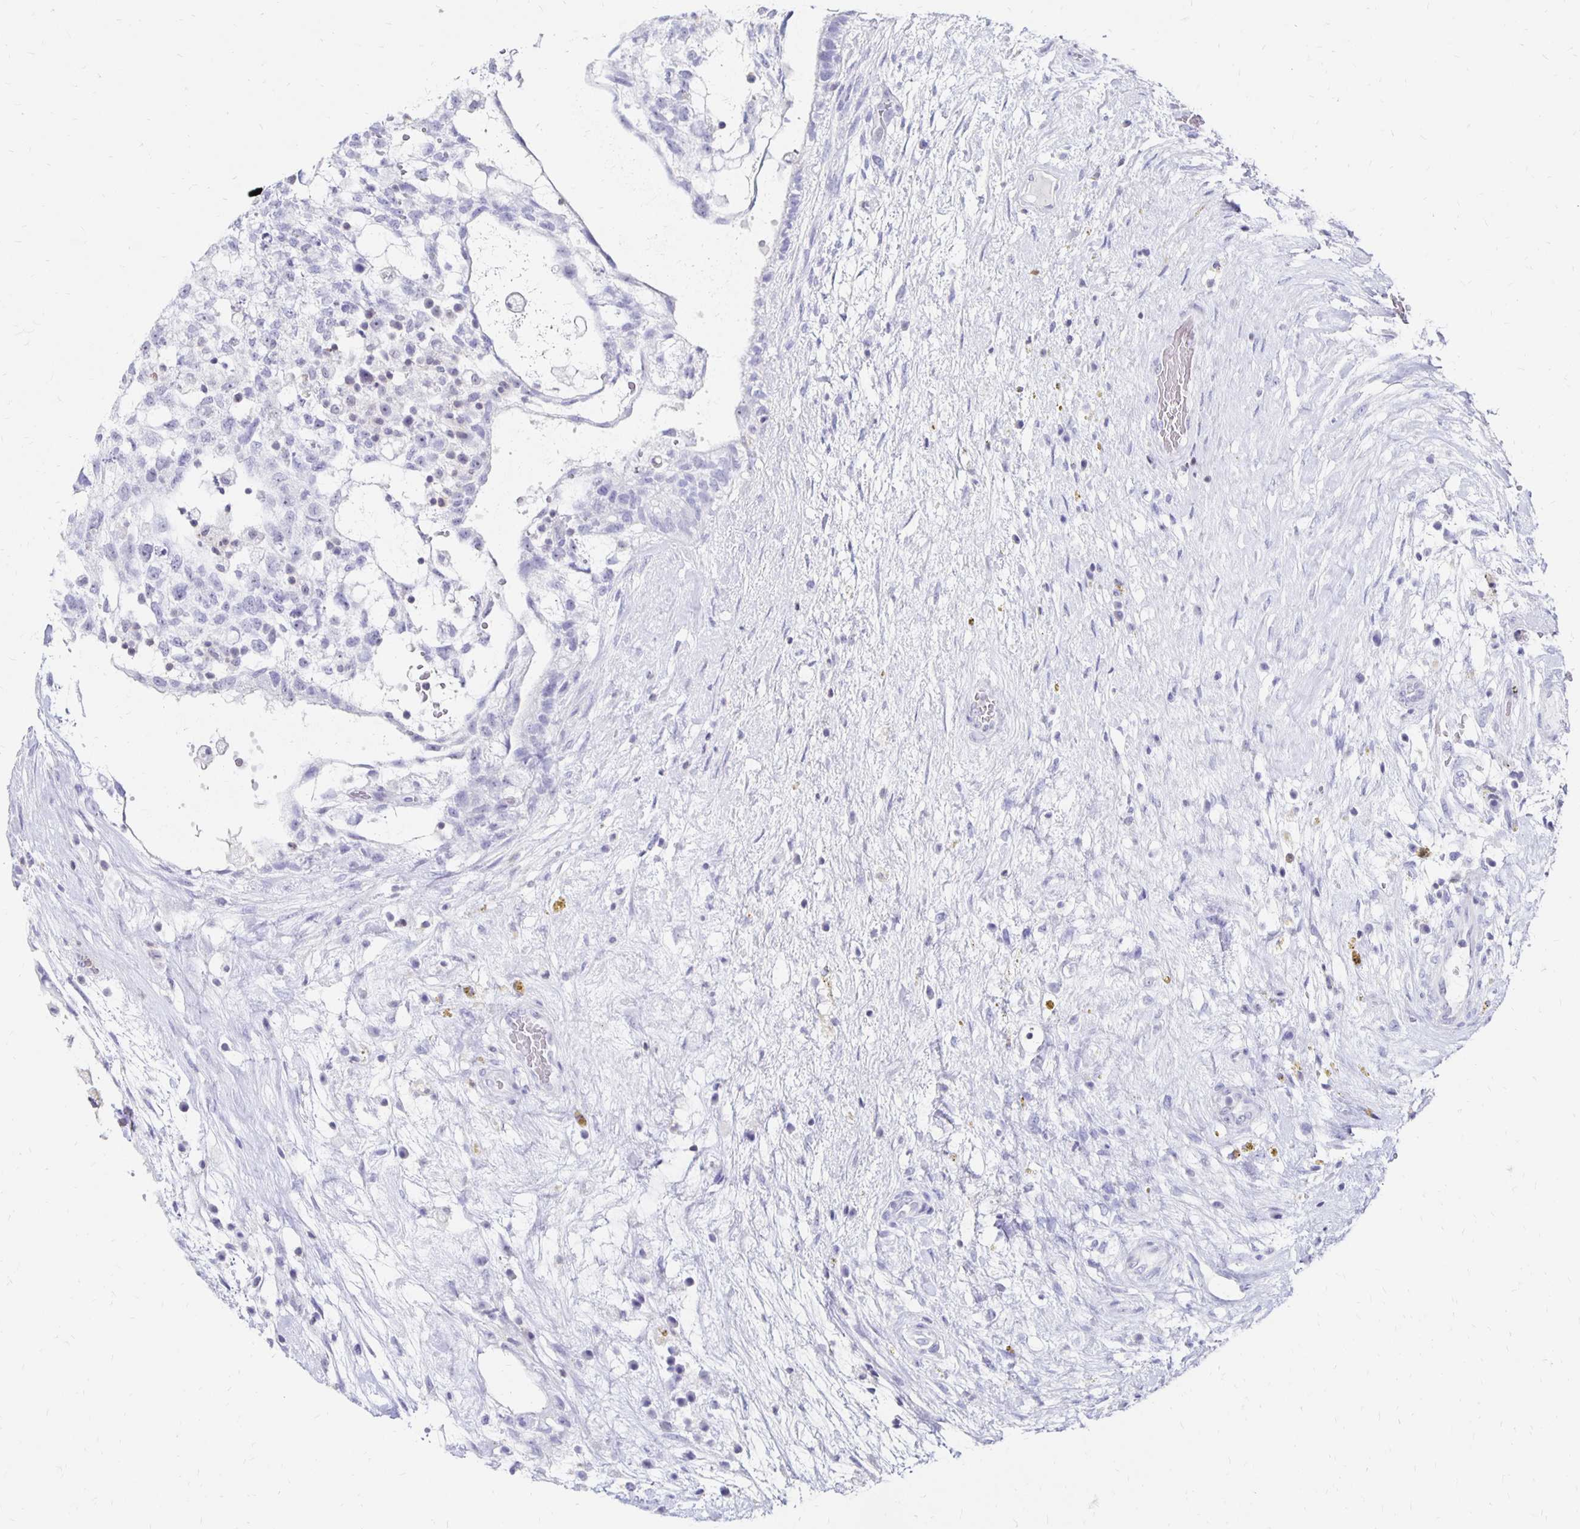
{"staining": {"intensity": "negative", "quantity": "none", "location": "none"}, "tissue": "testis cancer", "cell_type": "Tumor cells", "image_type": "cancer", "snomed": [{"axis": "morphology", "description": "Normal tissue, NOS"}, {"axis": "morphology", "description": "Carcinoma, Embryonal, NOS"}, {"axis": "topography", "description": "Testis"}], "caption": "A high-resolution micrograph shows immunohistochemistry staining of testis embryonal carcinoma, which displays no significant staining in tumor cells. (IHC, brightfield microscopy, high magnification).", "gene": "SYT2", "patient": {"sex": "male", "age": 32}}